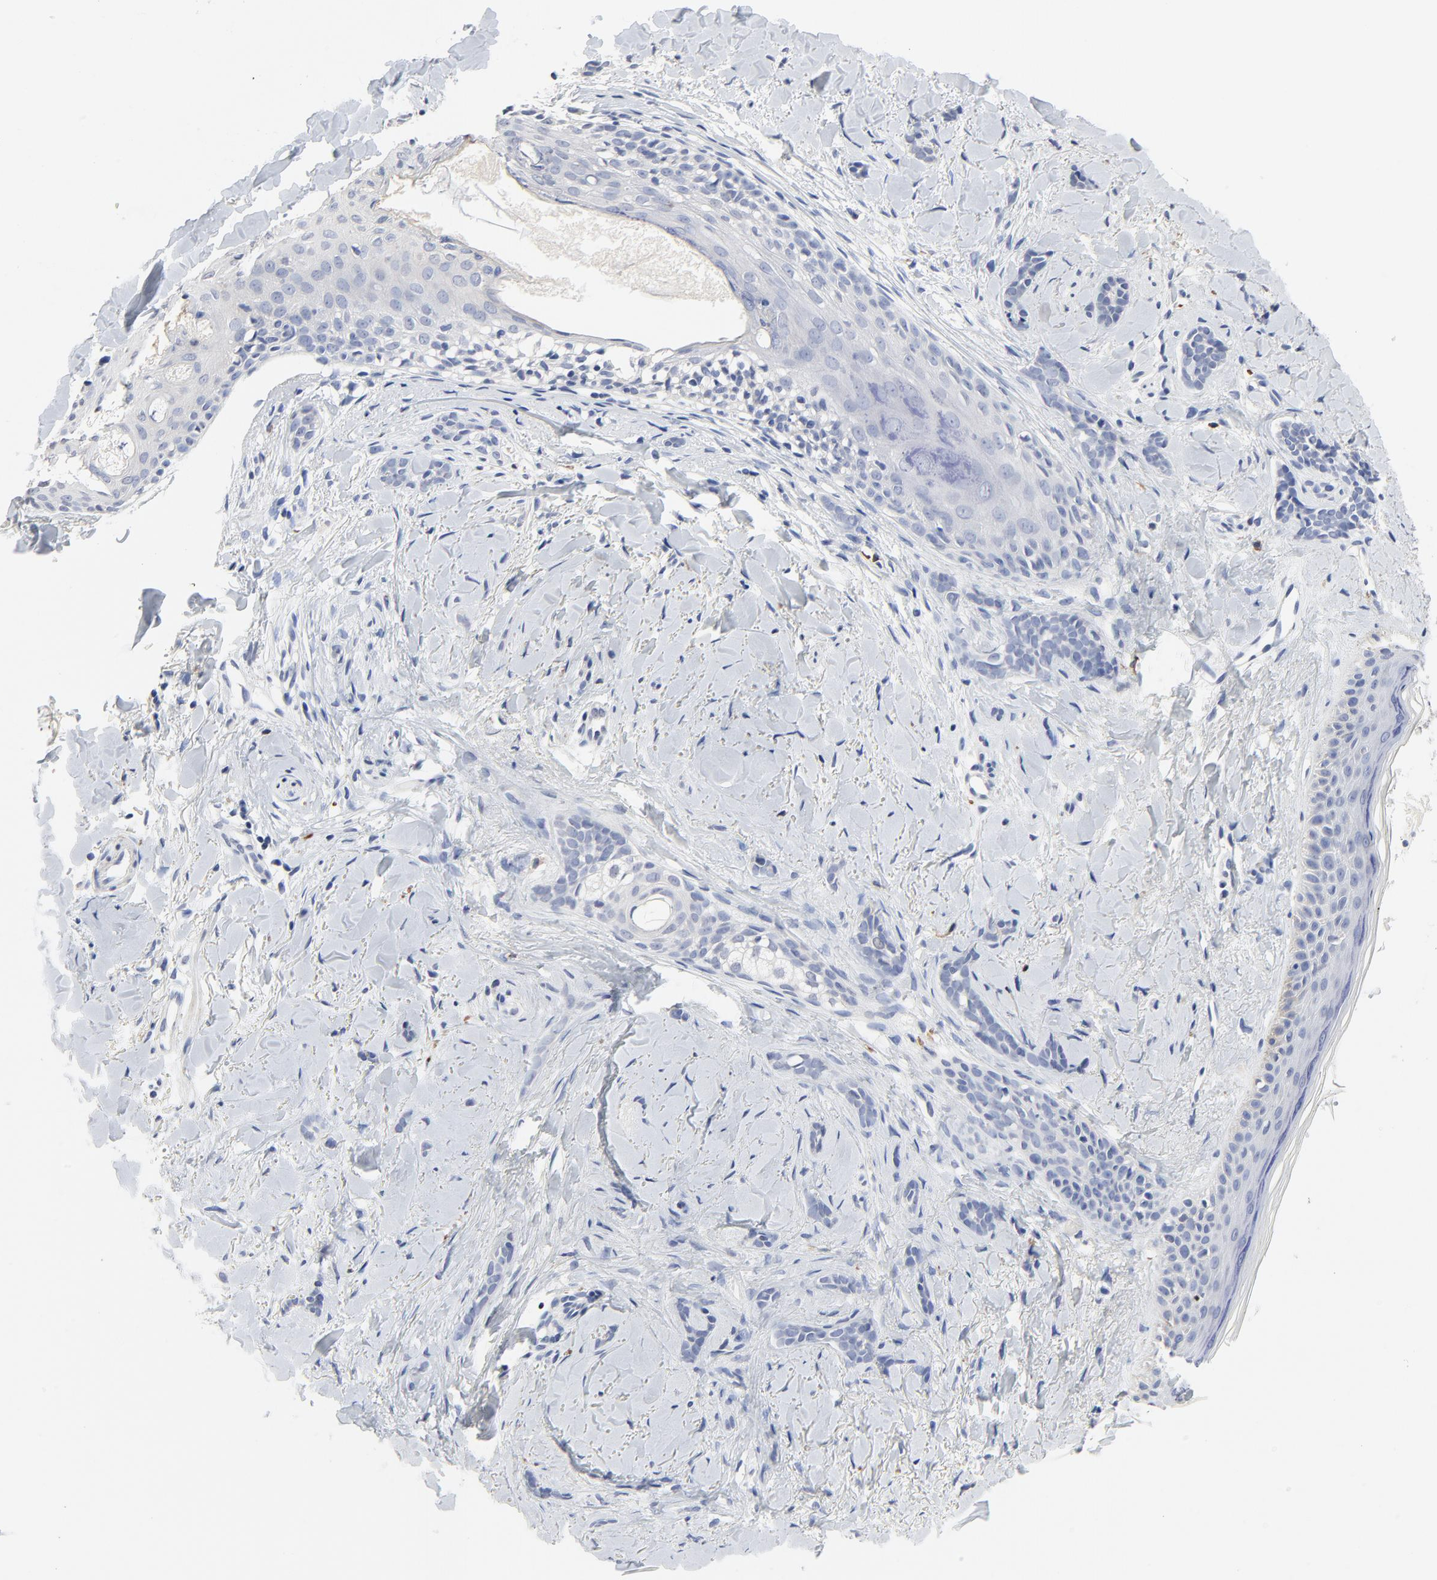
{"staining": {"intensity": "negative", "quantity": "none", "location": "none"}, "tissue": "skin cancer", "cell_type": "Tumor cells", "image_type": "cancer", "snomed": [{"axis": "morphology", "description": "Basal cell carcinoma"}, {"axis": "topography", "description": "Skin"}], "caption": "IHC image of human basal cell carcinoma (skin) stained for a protein (brown), which demonstrates no expression in tumor cells.", "gene": "FBXL5", "patient": {"sex": "female", "age": 37}}